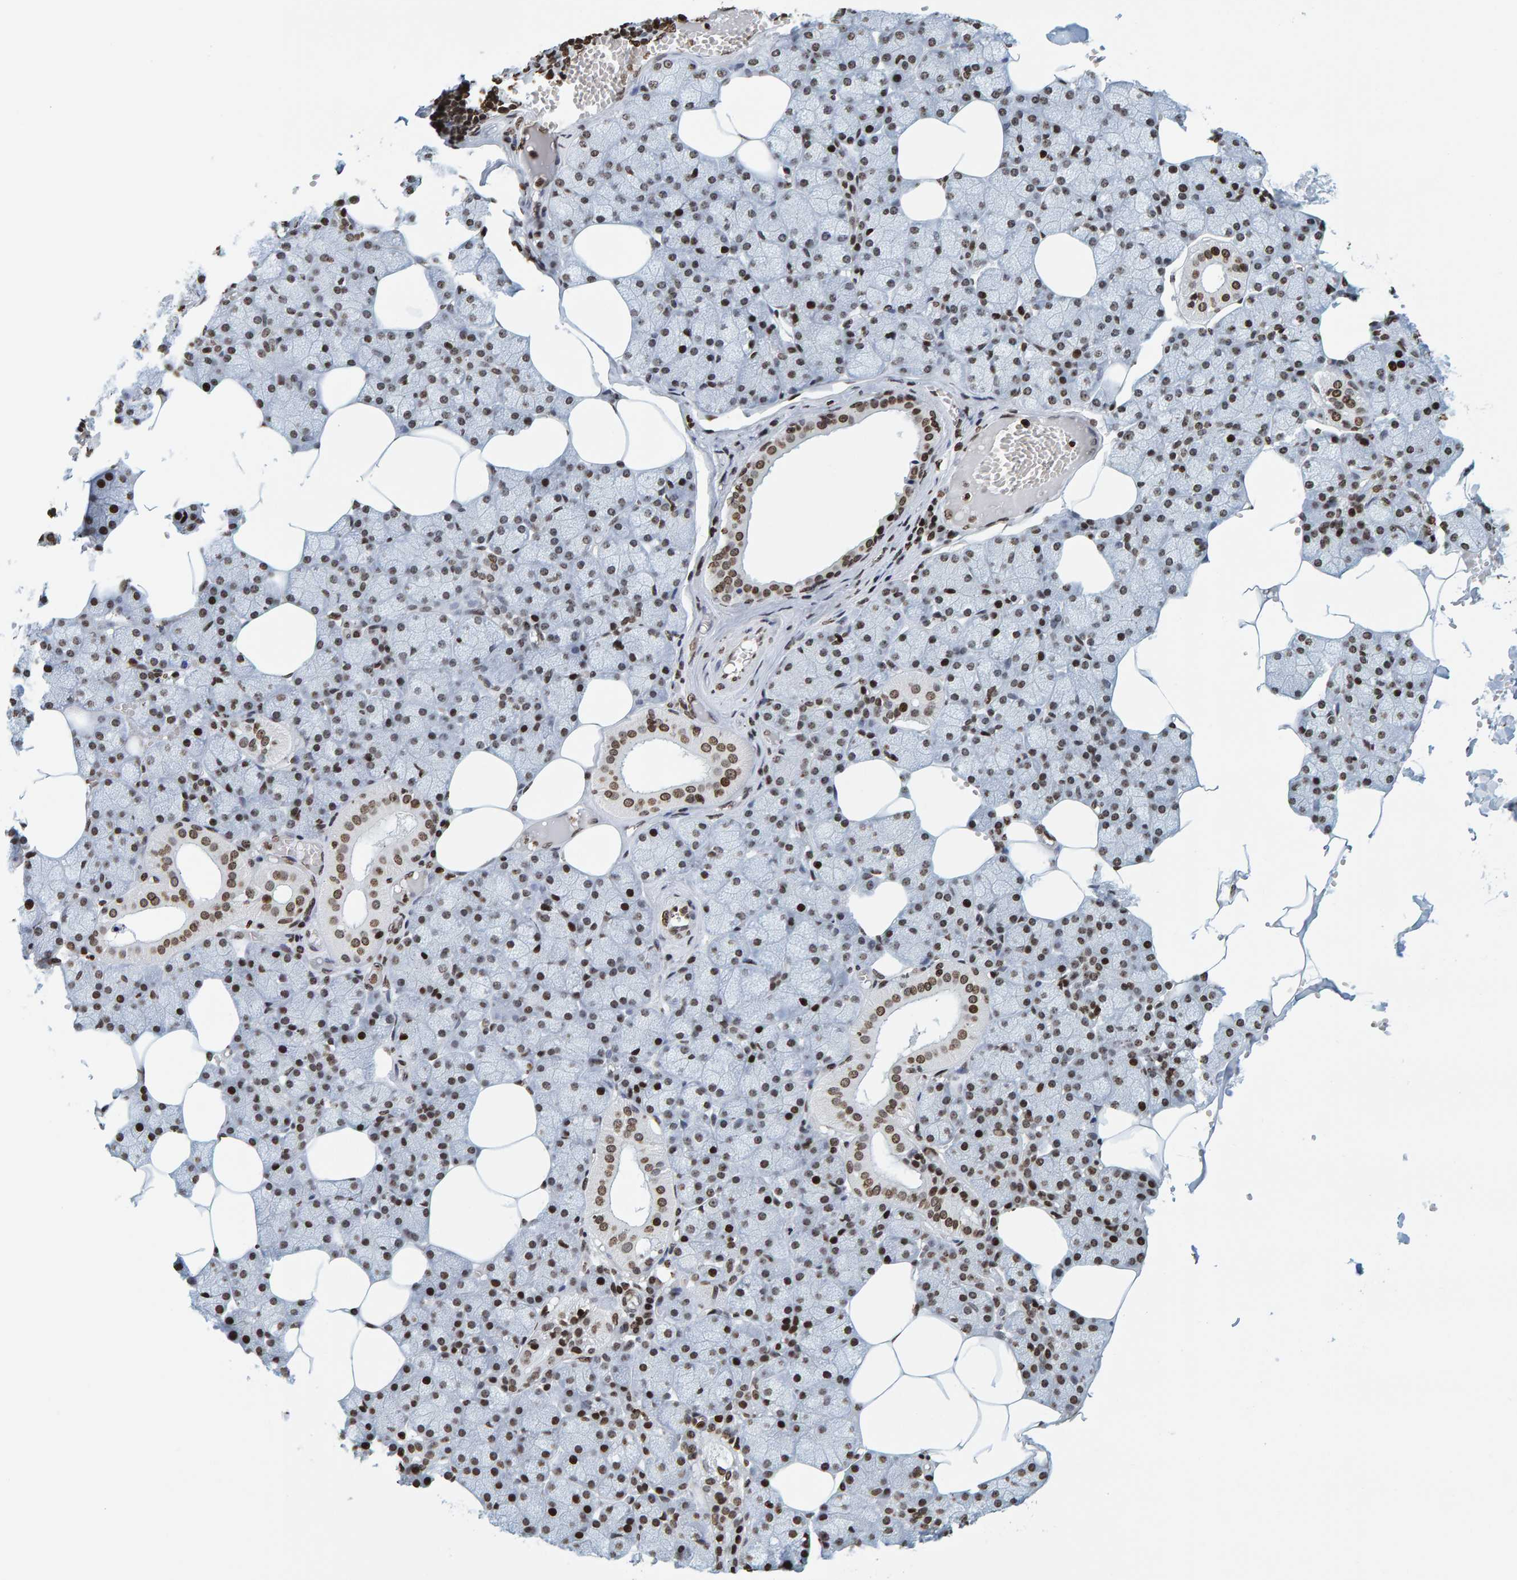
{"staining": {"intensity": "strong", "quantity": ">75%", "location": "nuclear"}, "tissue": "salivary gland", "cell_type": "Glandular cells", "image_type": "normal", "snomed": [{"axis": "morphology", "description": "Normal tissue, NOS"}, {"axis": "topography", "description": "Salivary gland"}], "caption": "Glandular cells reveal strong nuclear positivity in approximately >75% of cells in unremarkable salivary gland. (DAB (3,3'-diaminobenzidine) IHC, brown staining for protein, blue staining for nuclei).", "gene": "BRF2", "patient": {"sex": "male", "age": 62}}